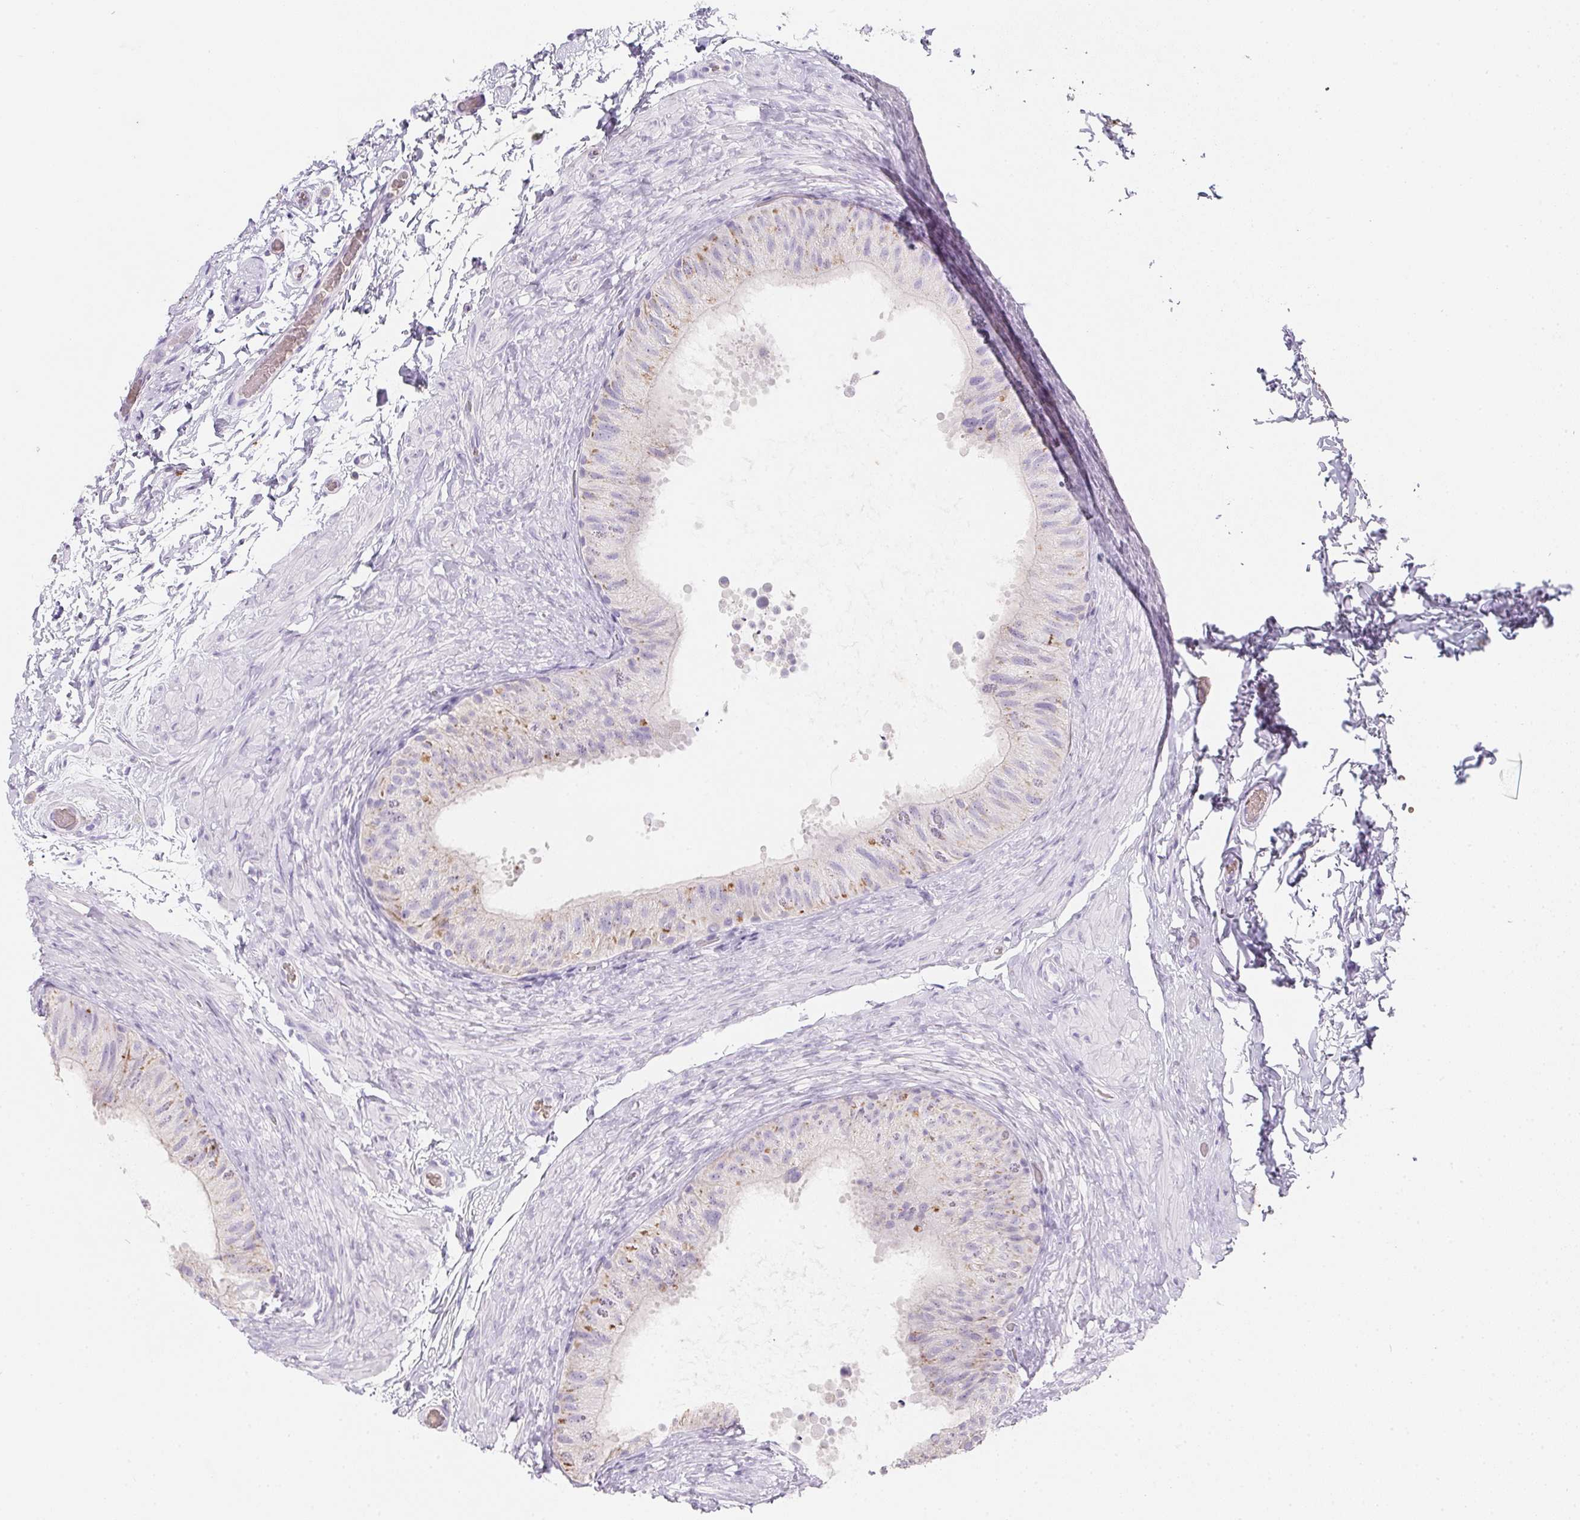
{"staining": {"intensity": "moderate", "quantity": "<25%", "location": "cytoplasmic/membranous"}, "tissue": "epididymis", "cell_type": "Glandular cells", "image_type": "normal", "snomed": [{"axis": "morphology", "description": "Normal tissue, NOS"}, {"axis": "topography", "description": "Epididymis, spermatic cord, NOS"}, {"axis": "topography", "description": "Epididymis"}], "caption": "Brown immunohistochemical staining in normal epididymis shows moderate cytoplasmic/membranous expression in about <25% of glandular cells.", "gene": "DCD", "patient": {"sex": "male", "age": 31}}